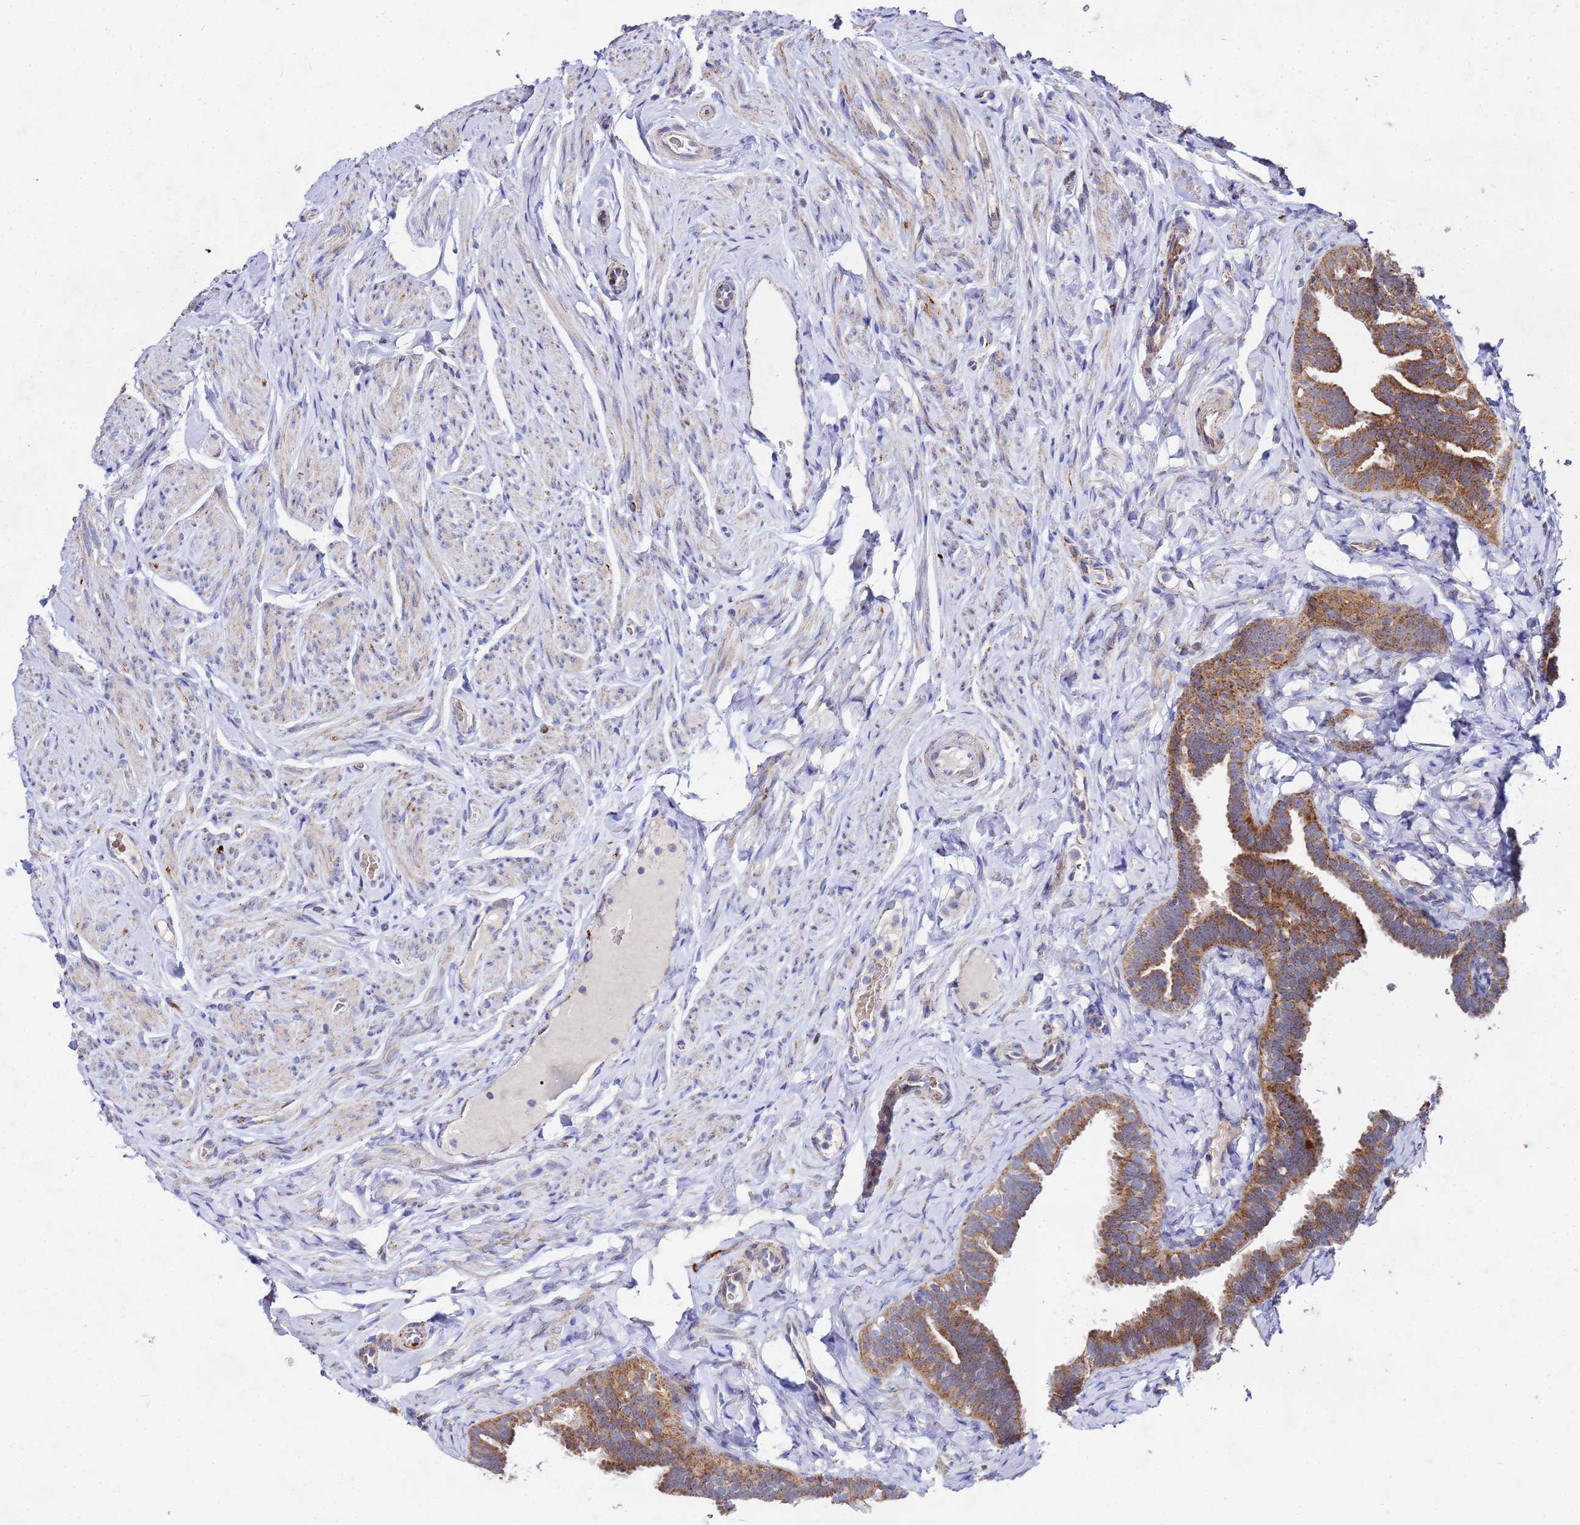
{"staining": {"intensity": "strong", "quantity": ">75%", "location": "cytoplasmic/membranous"}, "tissue": "fallopian tube", "cell_type": "Glandular cells", "image_type": "normal", "snomed": [{"axis": "morphology", "description": "Normal tissue, NOS"}, {"axis": "topography", "description": "Fallopian tube"}], "caption": "Protein expression analysis of benign fallopian tube exhibits strong cytoplasmic/membranous positivity in about >75% of glandular cells. The protein is stained brown, and the nuclei are stained in blue (DAB (3,3'-diaminobenzidine) IHC with brightfield microscopy, high magnification).", "gene": "FAHD2A", "patient": {"sex": "female", "age": 65}}